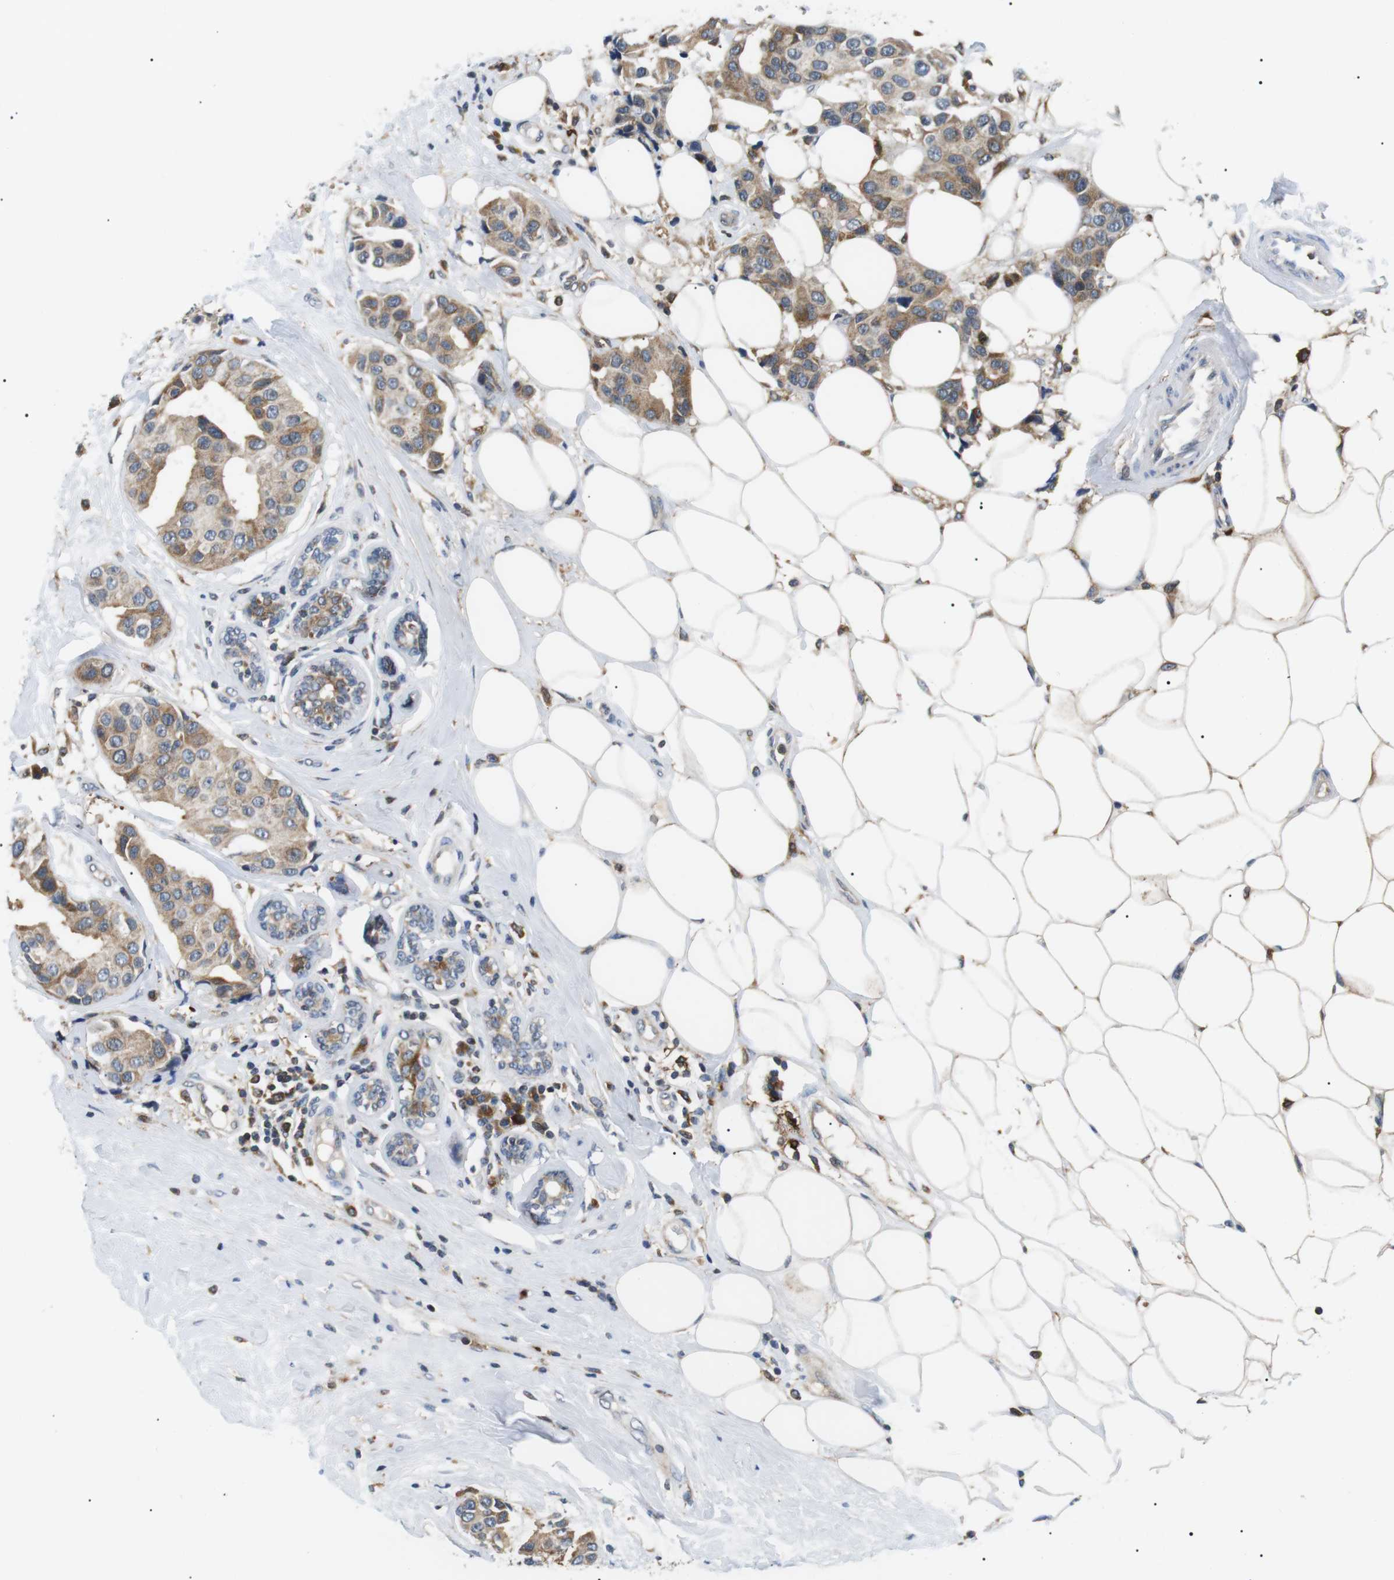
{"staining": {"intensity": "moderate", "quantity": ">75%", "location": "cytoplasmic/membranous"}, "tissue": "breast cancer", "cell_type": "Tumor cells", "image_type": "cancer", "snomed": [{"axis": "morphology", "description": "Normal tissue, NOS"}, {"axis": "morphology", "description": "Duct carcinoma"}, {"axis": "topography", "description": "Breast"}], "caption": "An immunohistochemistry micrograph of tumor tissue is shown. Protein staining in brown labels moderate cytoplasmic/membranous positivity in breast cancer (invasive ductal carcinoma) within tumor cells.", "gene": "RAB9A", "patient": {"sex": "female", "age": 39}}